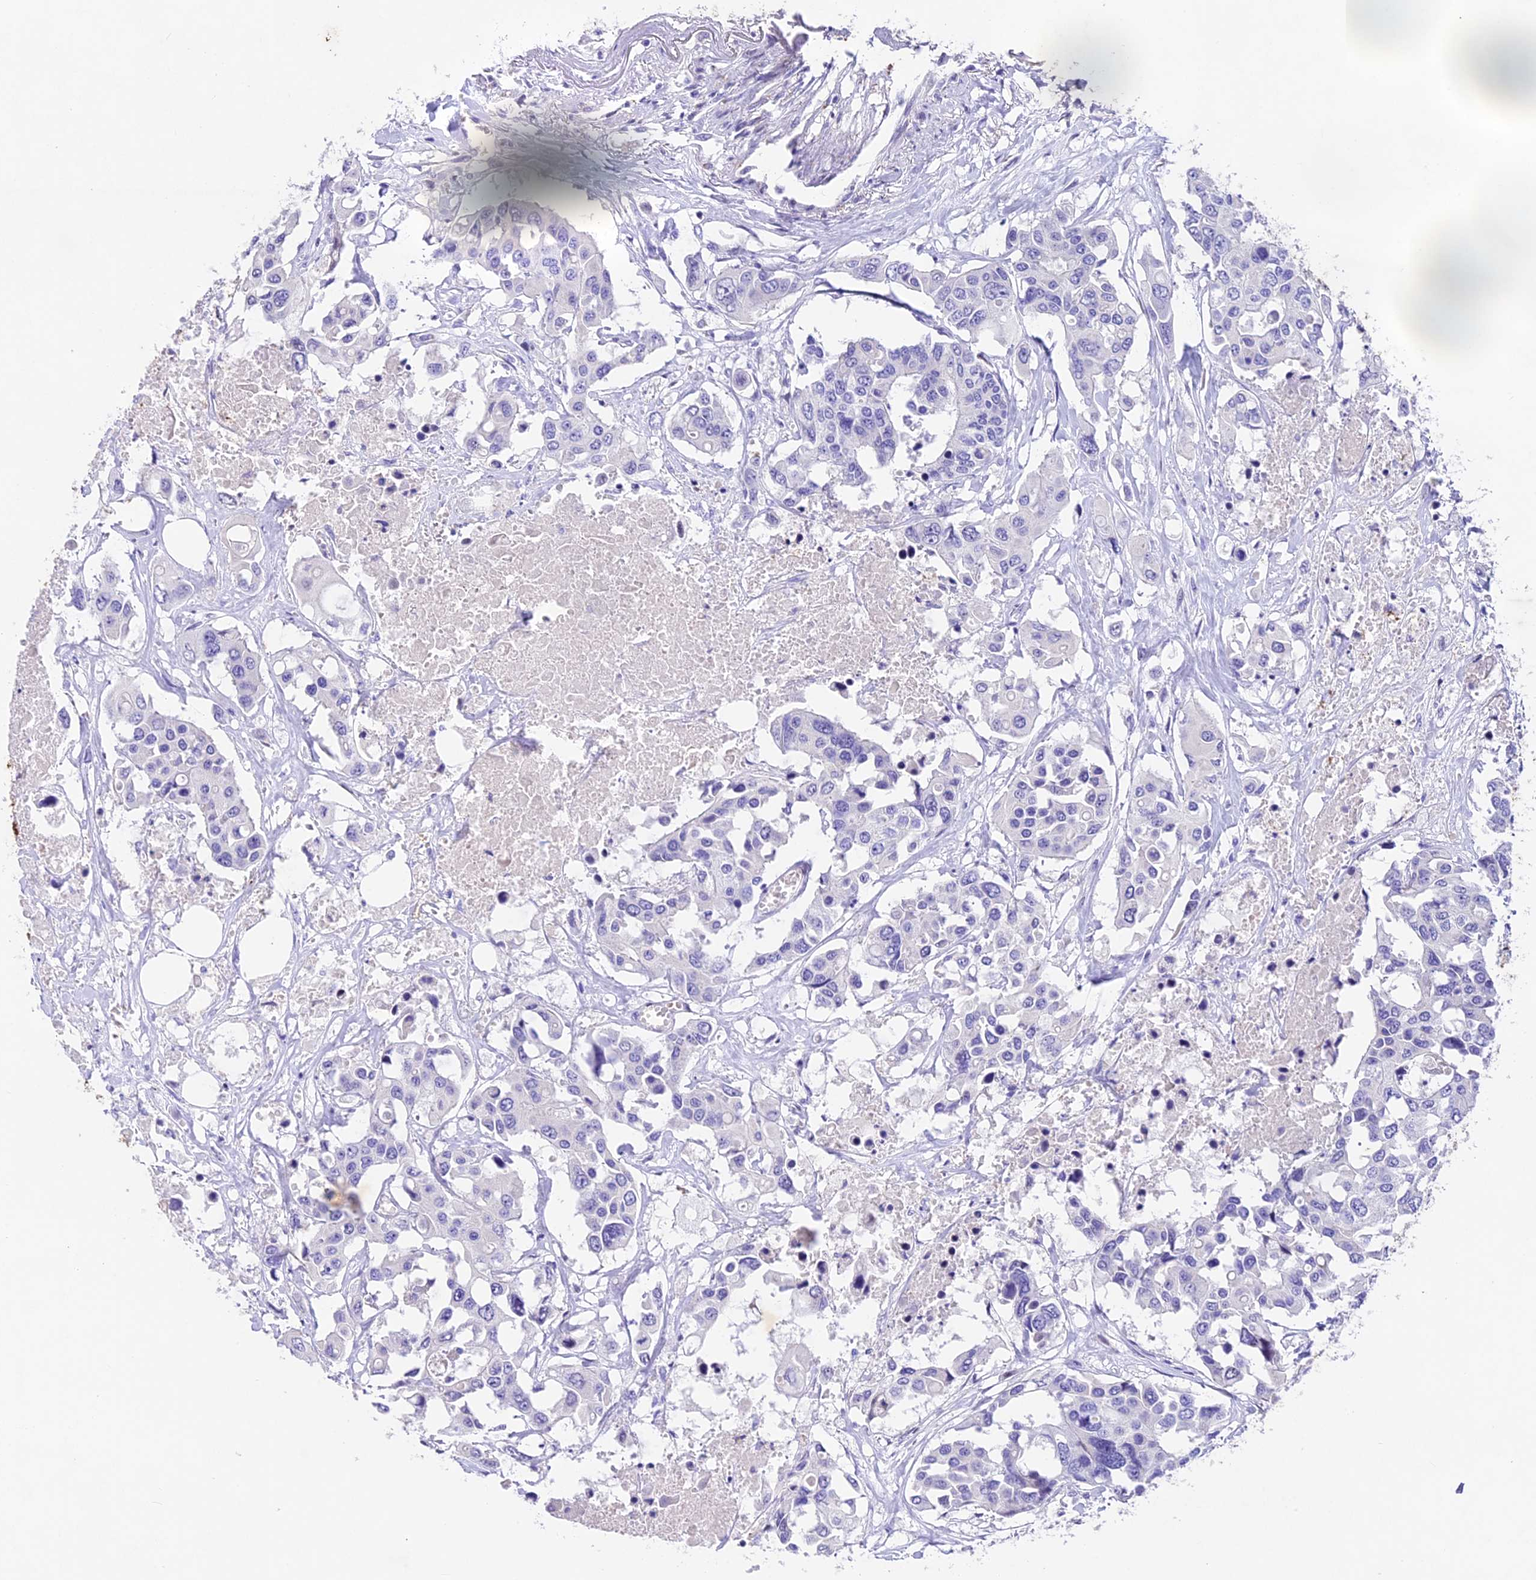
{"staining": {"intensity": "negative", "quantity": "none", "location": "none"}, "tissue": "colorectal cancer", "cell_type": "Tumor cells", "image_type": "cancer", "snomed": [{"axis": "morphology", "description": "Adenocarcinoma, NOS"}, {"axis": "topography", "description": "Colon"}], "caption": "DAB immunohistochemical staining of human colorectal cancer (adenocarcinoma) displays no significant expression in tumor cells.", "gene": "IFT140", "patient": {"sex": "male", "age": 77}}